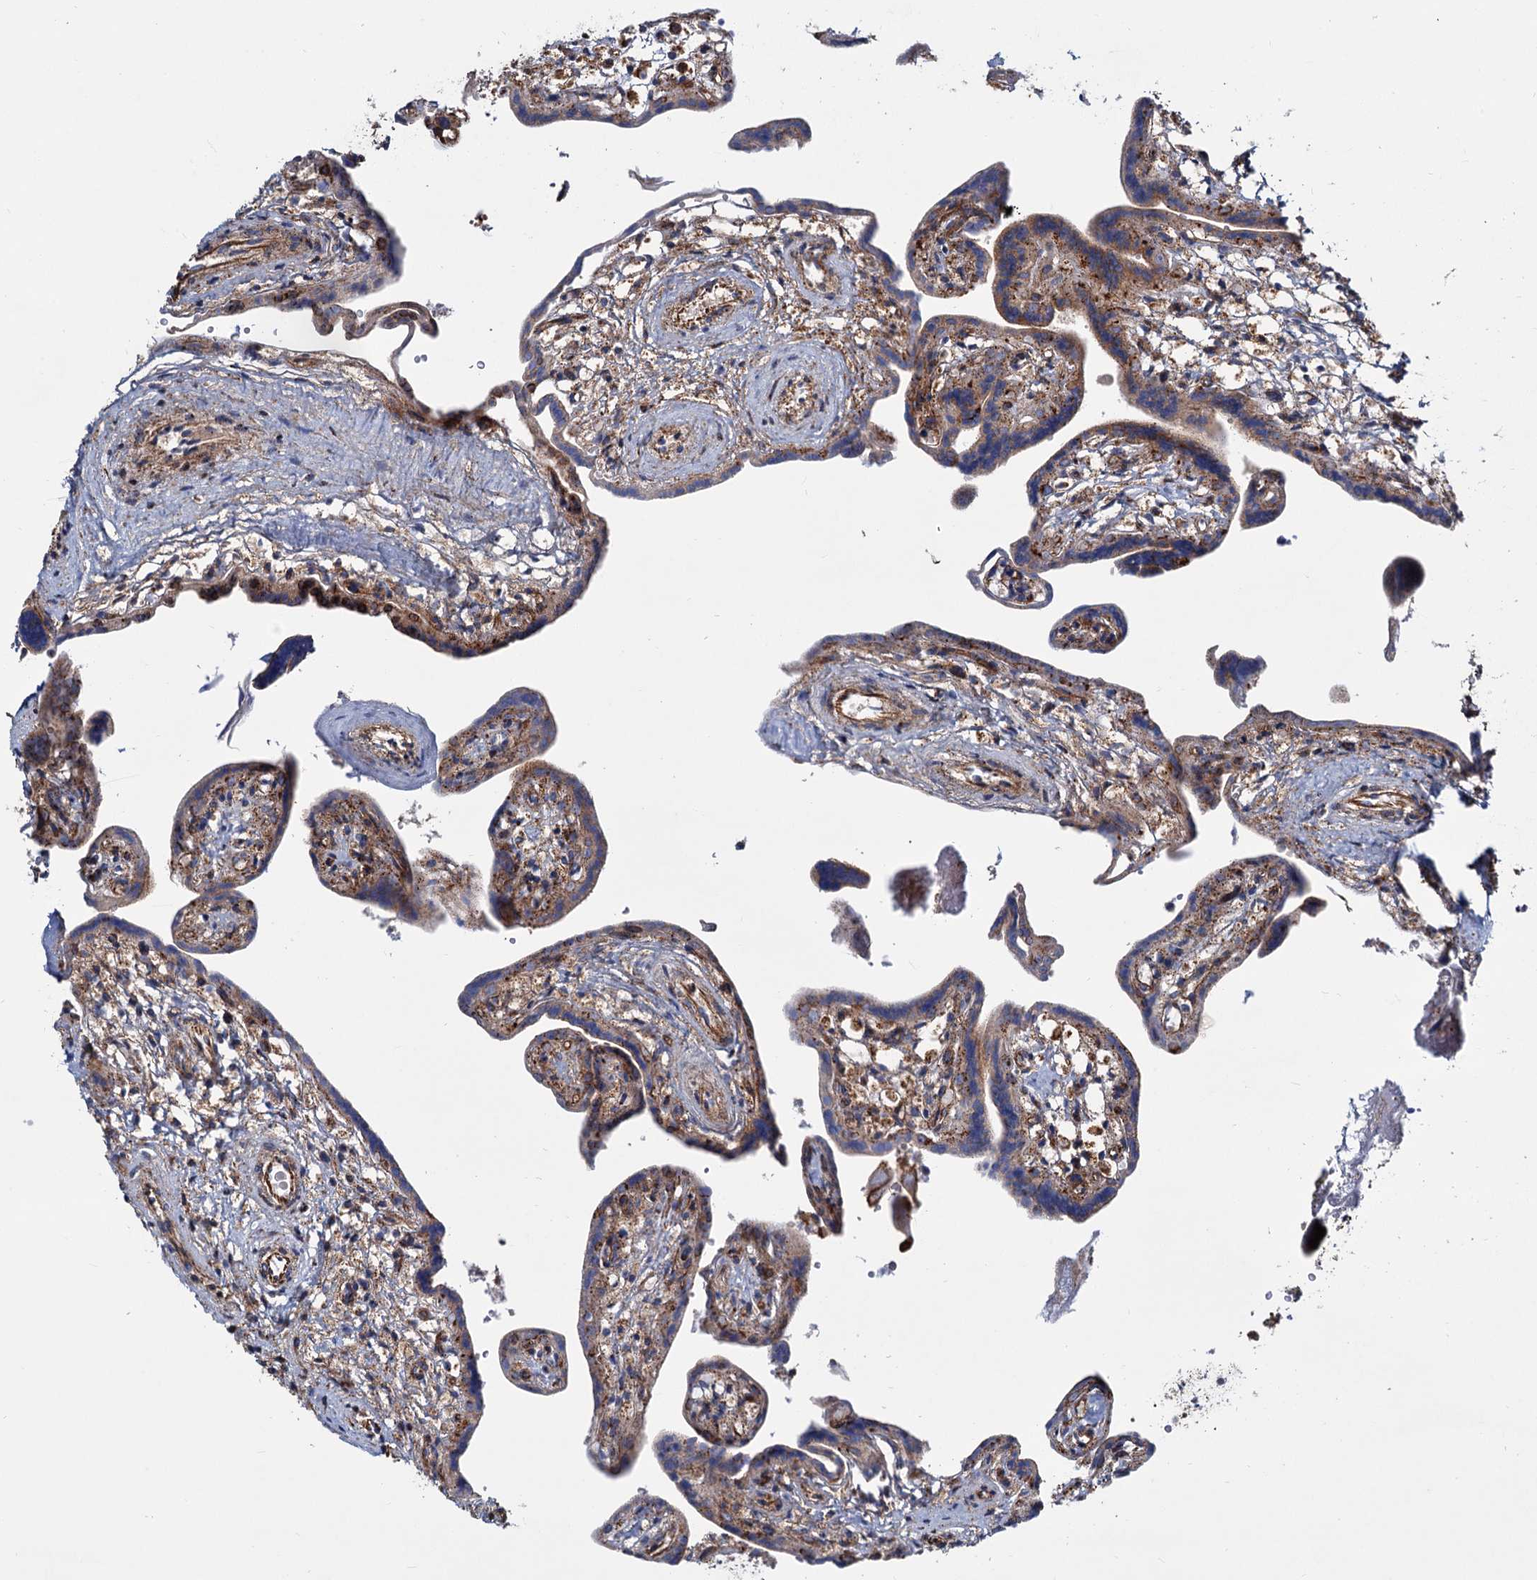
{"staining": {"intensity": "strong", "quantity": "25%-75%", "location": "cytoplasmic/membranous"}, "tissue": "placenta", "cell_type": "Trophoblastic cells", "image_type": "normal", "snomed": [{"axis": "morphology", "description": "Normal tissue, NOS"}, {"axis": "topography", "description": "Placenta"}], "caption": "Strong cytoplasmic/membranous expression is appreciated in about 25%-75% of trophoblastic cells in benign placenta.", "gene": "PSEN1", "patient": {"sex": "female", "age": 37}}